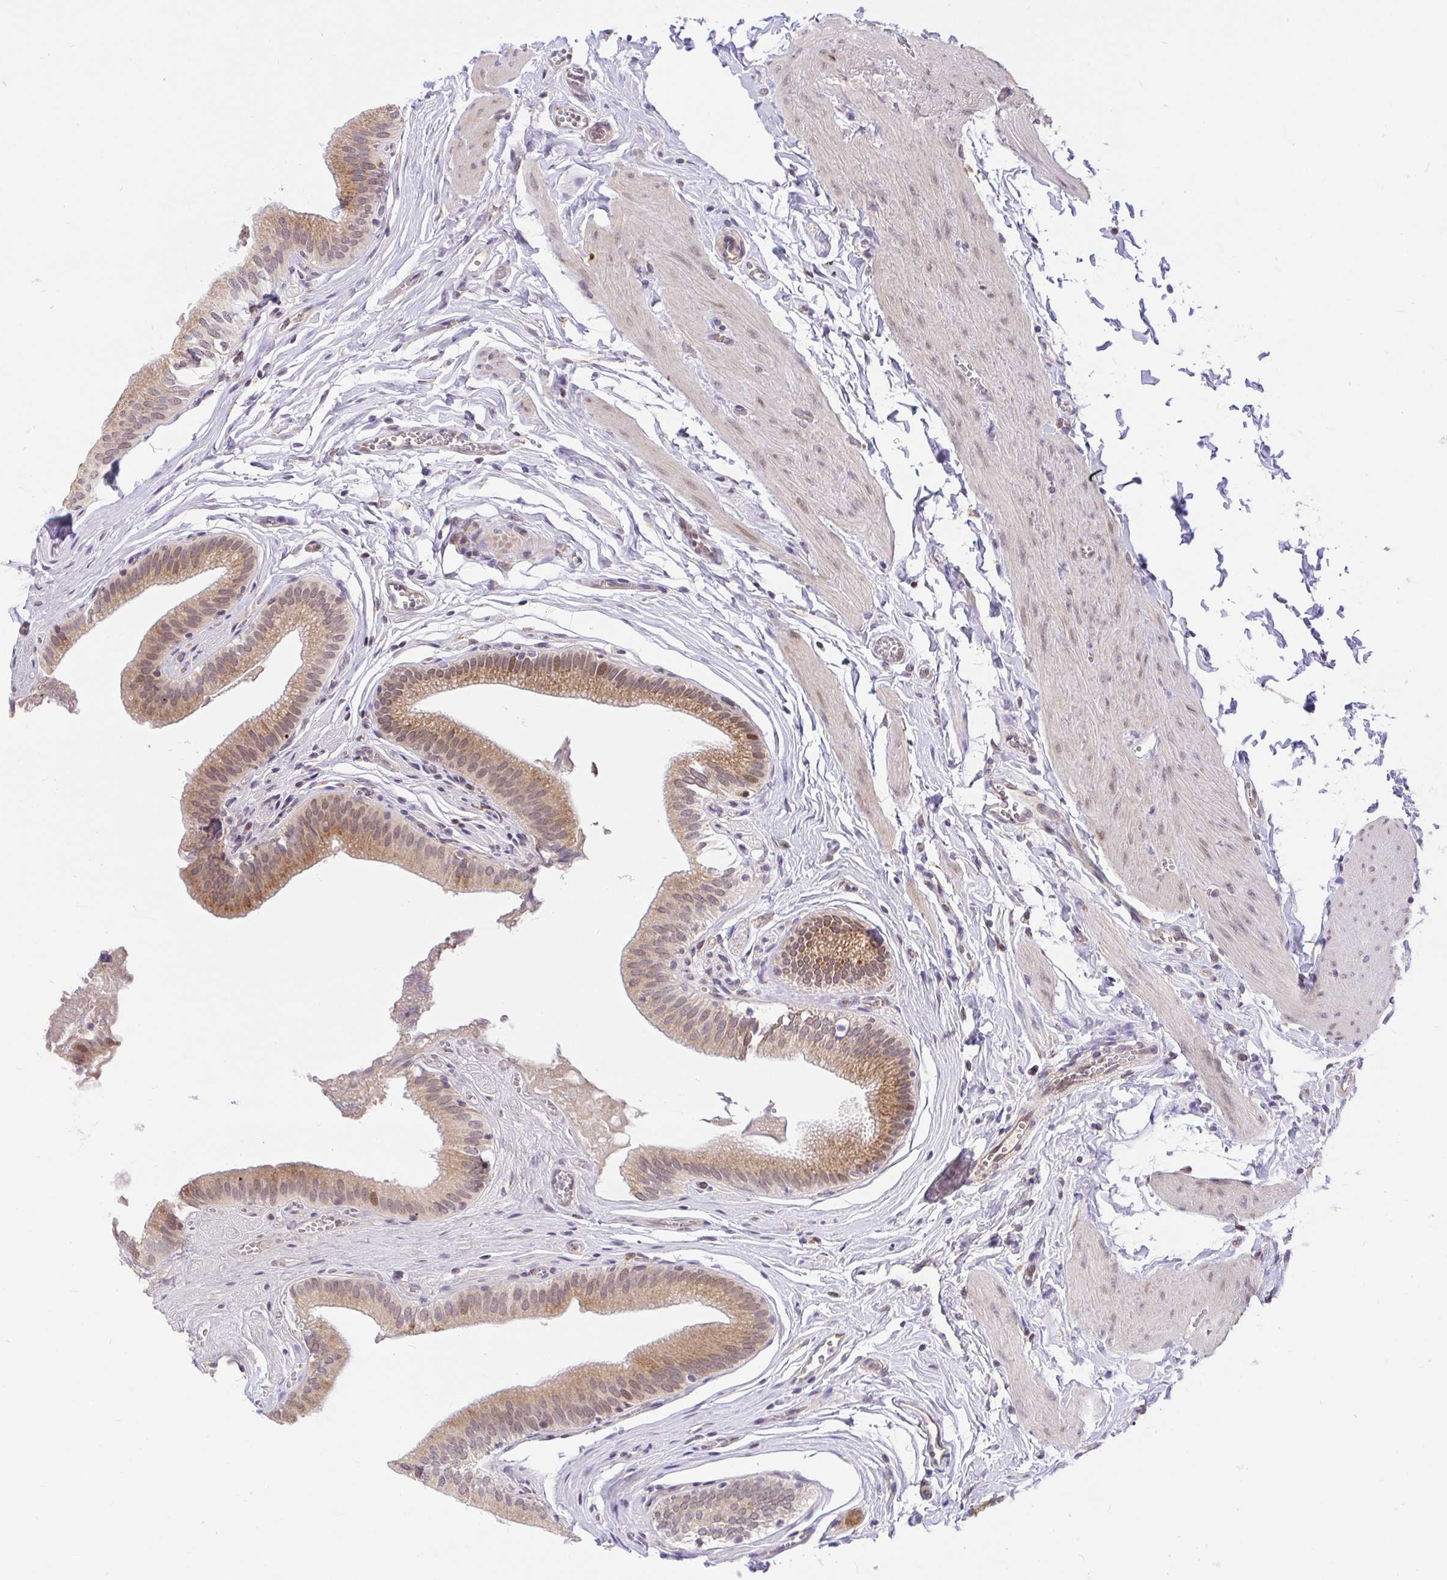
{"staining": {"intensity": "moderate", "quantity": ">75%", "location": "cytoplasmic/membranous,nuclear"}, "tissue": "gallbladder", "cell_type": "Glandular cells", "image_type": "normal", "snomed": [{"axis": "morphology", "description": "Normal tissue, NOS"}, {"axis": "topography", "description": "Gallbladder"}, {"axis": "topography", "description": "Peripheral nerve tissue"}], "caption": "Glandular cells show medium levels of moderate cytoplasmic/membranous,nuclear positivity in about >75% of cells in unremarkable human gallbladder. (Brightfield microscopy of DAB IHC at high magnification).", "gene": "NAALAD2", "patient": {"sex": "male", "age": 17}}